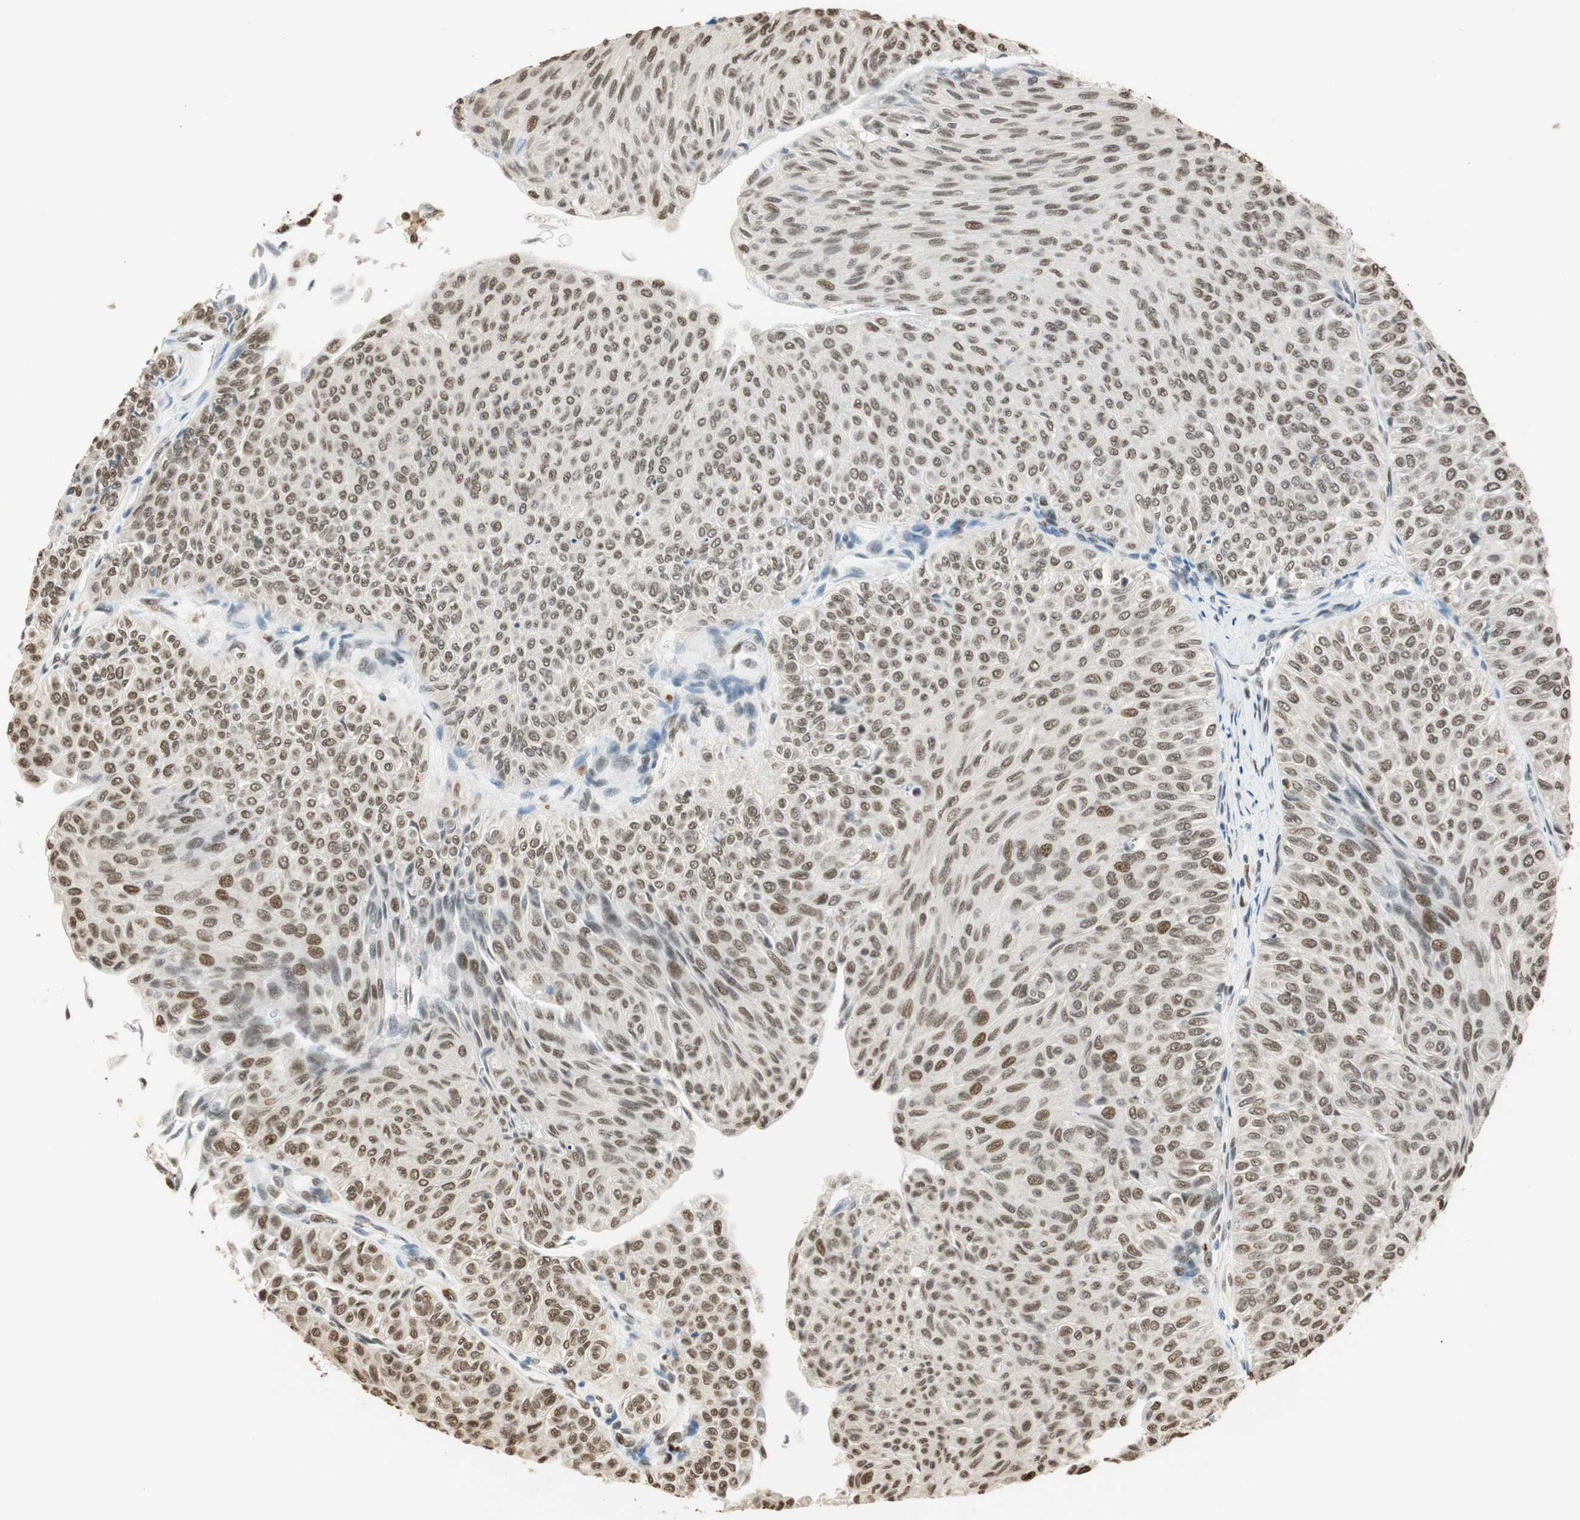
{"staining": {"intensity": "moderate", "quantity": "25%-75%", "location": "nuclear"}, "tissue": "urothelial cancer", "cell_type": "Tumor cells", "image_type": "cancer", "snomed": [{"axis": "morphology", "description": "Urothelial carcinoma, Low grade"}, {"axis": "topography", "description": "Urinary bladder"}], "caption": "Protein staining of urothelial carcinoma (low-grade) tissue exhibits moderate nuclear expression in about 25%-75% of tumor cells.", "gene": "FANCG", "patient": {"sex": "male", "age": 78}}